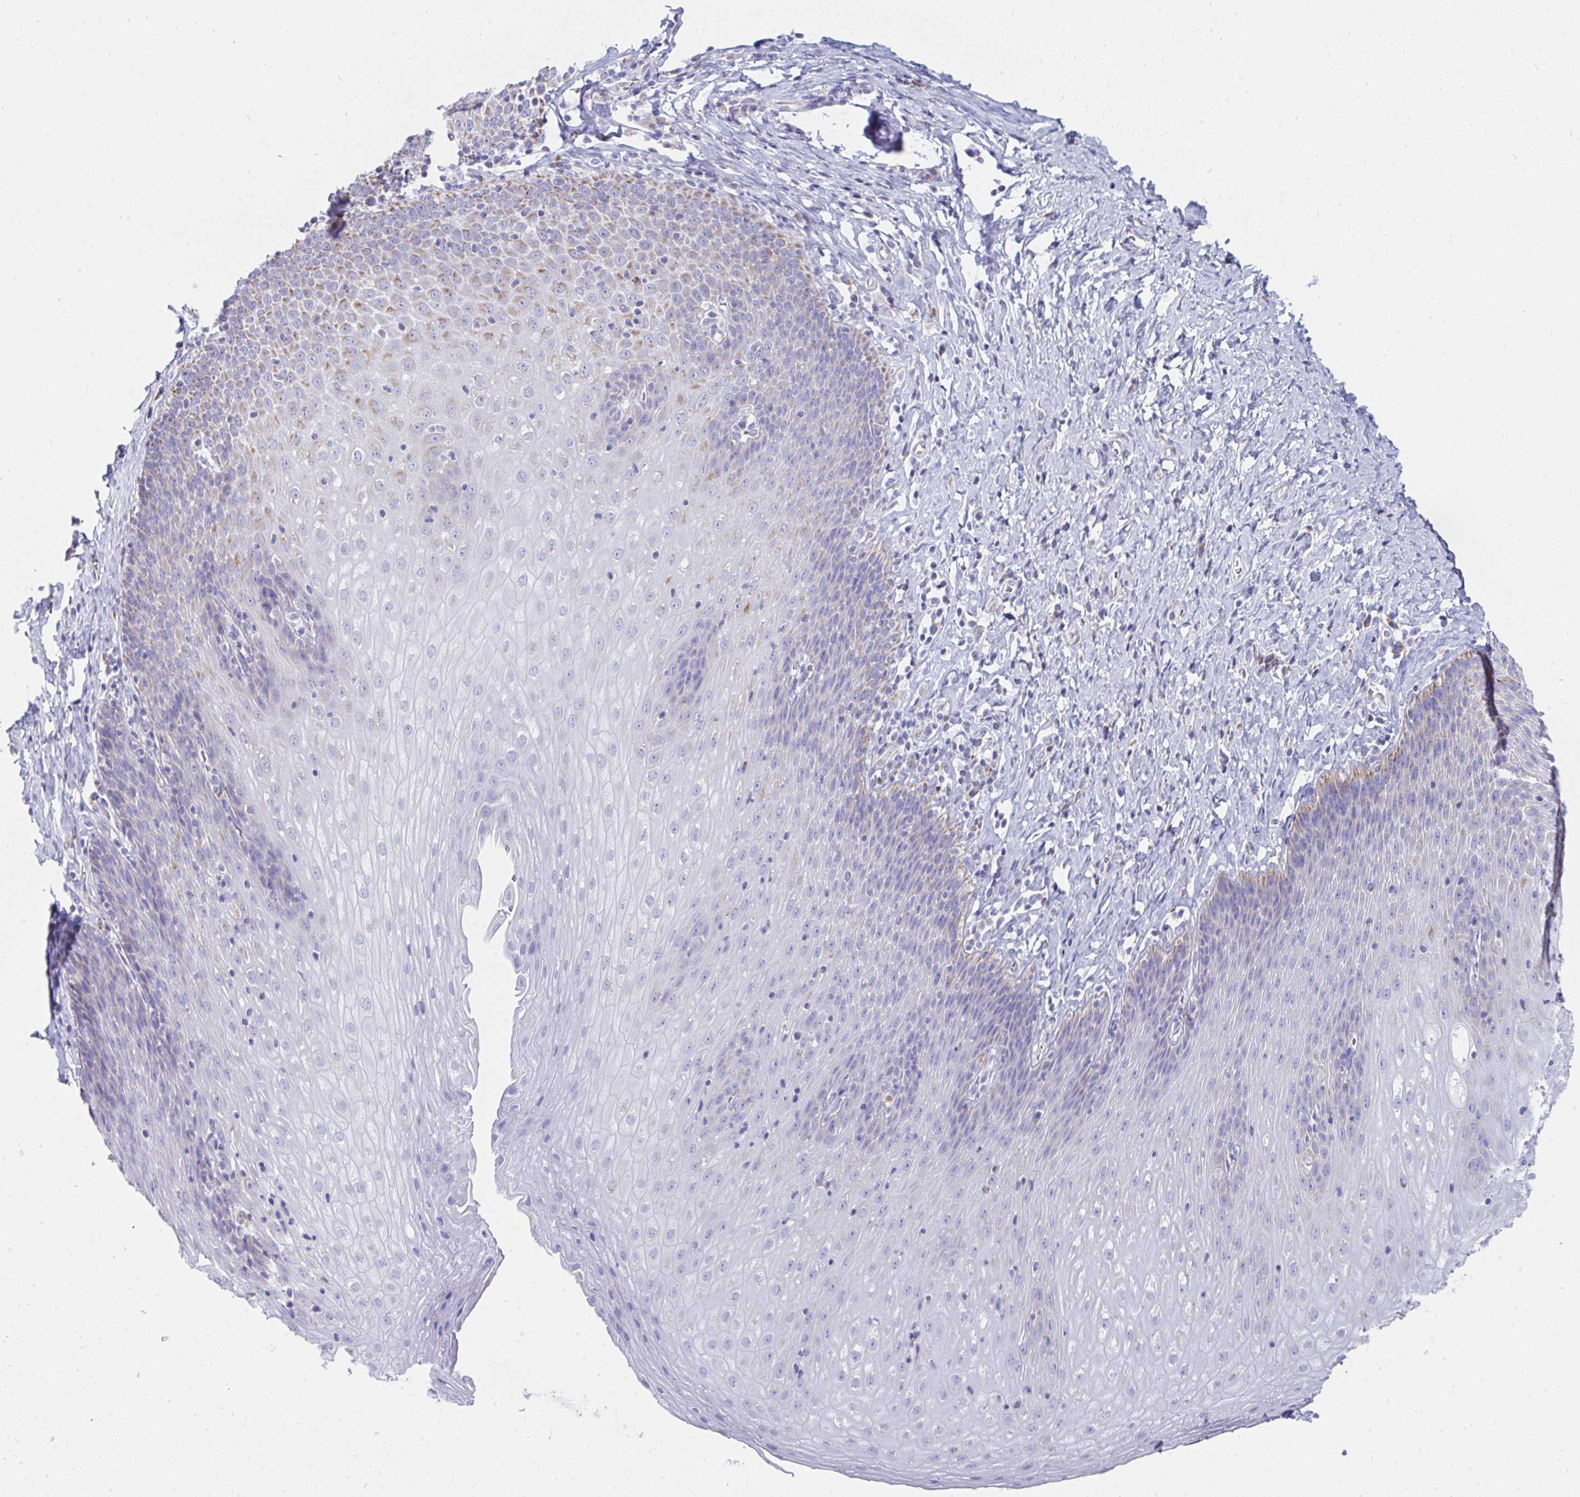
{"staining": {"intensity": "moderate", "quantity": "<25%", "location": "cytoplasmic/membranous"}, "tissue": "esophagus", "cell_type": "Squamous epithelial cells", "image_type": "normal", "snomed": [{"axis": "morphology", "description": "Normal tissue, NOS"}, {"axis": "topography", "description": "Esophagus"}], "caption": "High-magnification brightfield microscopy of unremarkable esophagus stained with DAB (brown) and counterstained with hematoxylin (blue). squamous epithelial cells exhibit moderate cytoplasmic/membranous staining is present in approximately<25% of cells.", "gene": "AIFM1", "patient": {"sex": "female", "age": 61}}